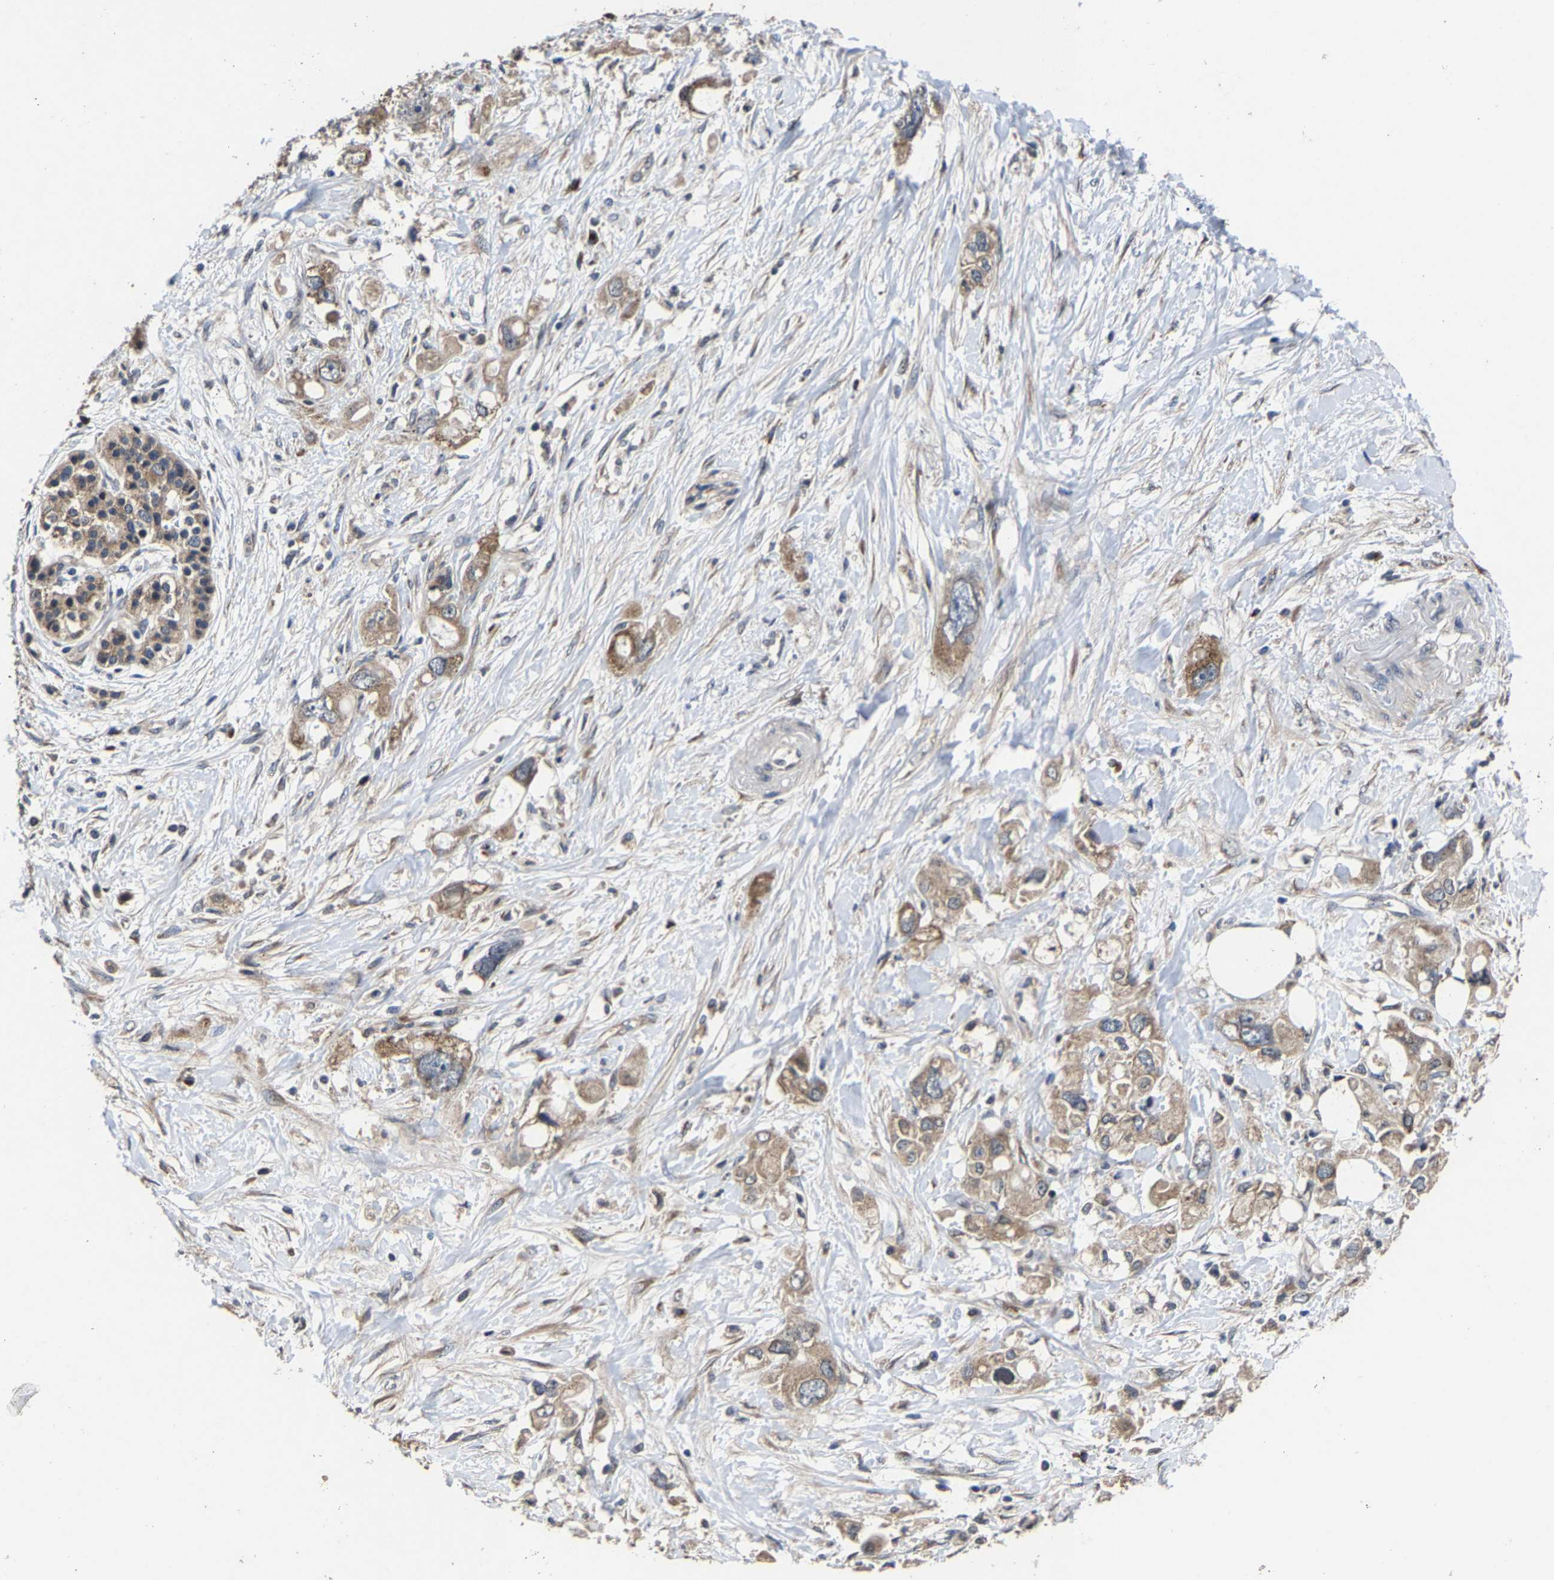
{"staining": {"intensity": "moderate", "quantity": ">75%", "location": "cytoplasmic/membranous"}, "tissue": "pancreatic cancer", "cell_type": "Tumor cells", "image_type": "cancer", "snomed": [{"axis": "morphology", "description": "Adenocarcinoma, NOS"}, {"axis": "topography", "description": "Pancreas"}], "caption": "Pancreatic cancer (adenocarcinoma) tissue shows moderate cytoplasmic/membranous expression in approximately >75% of tumor cells", "gene": "EBAG9", "patient": {"sex": "female", "age": 56}}